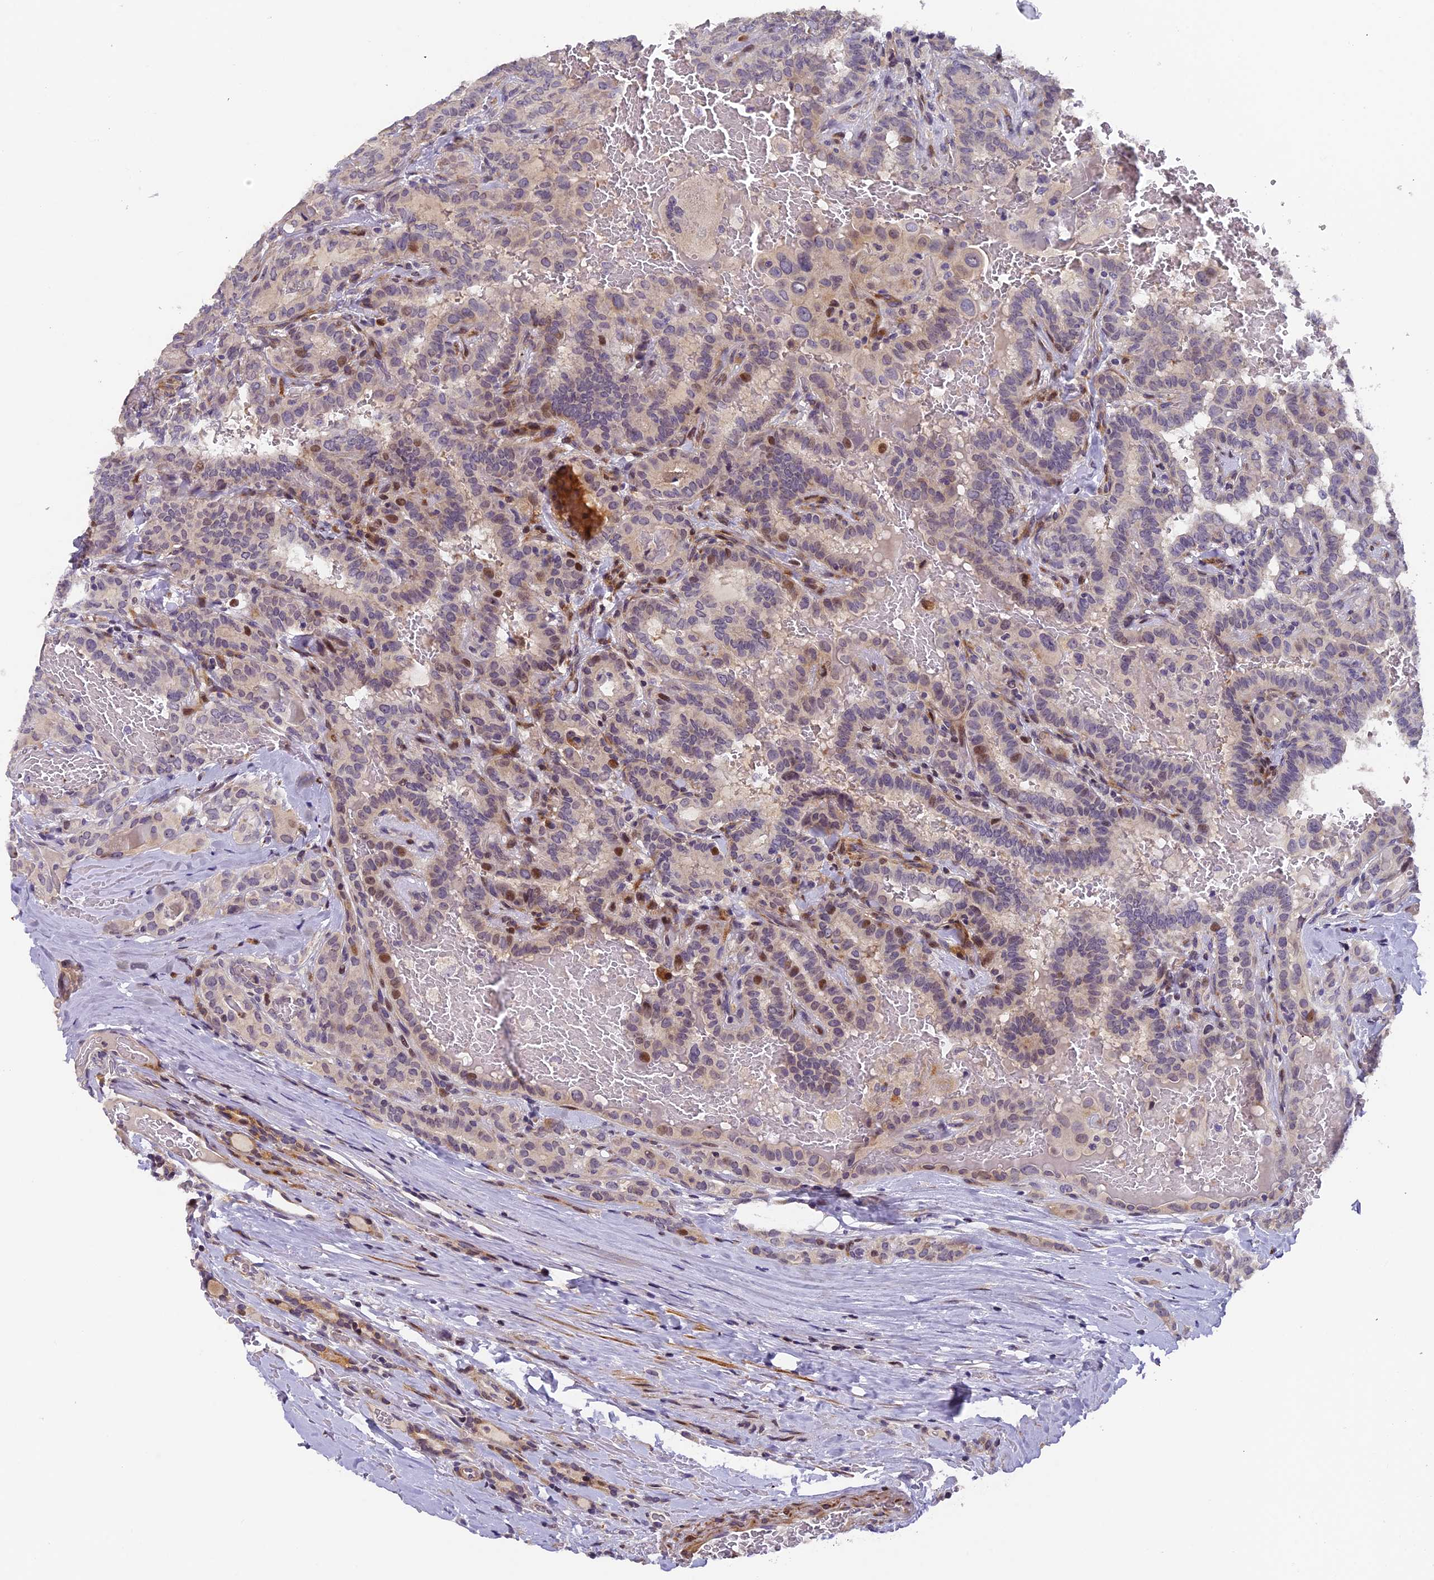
{"staining": {"intensity": "moderate", "quantity": "<25%", "location": "nuclear"}, "tissue": "thyroid cancer", "cell_type": "Tumor cells", "image_type": "cancer", "snomed": [{"axis": "morphology", "description": "Papillary adenocarcinoma, NOS"}, {"axis": "topography", "description": "Thyroid gland"}], "caption": "This is a photomicrograph of immunohistochemistry (IHC) staining of thyroid cancer (papillary adenocarcinoma), which shows moderate staining in the nuclear of tumor cells.", "gene": "RAB28", "patient": {"sex": "female", "age": 72}}